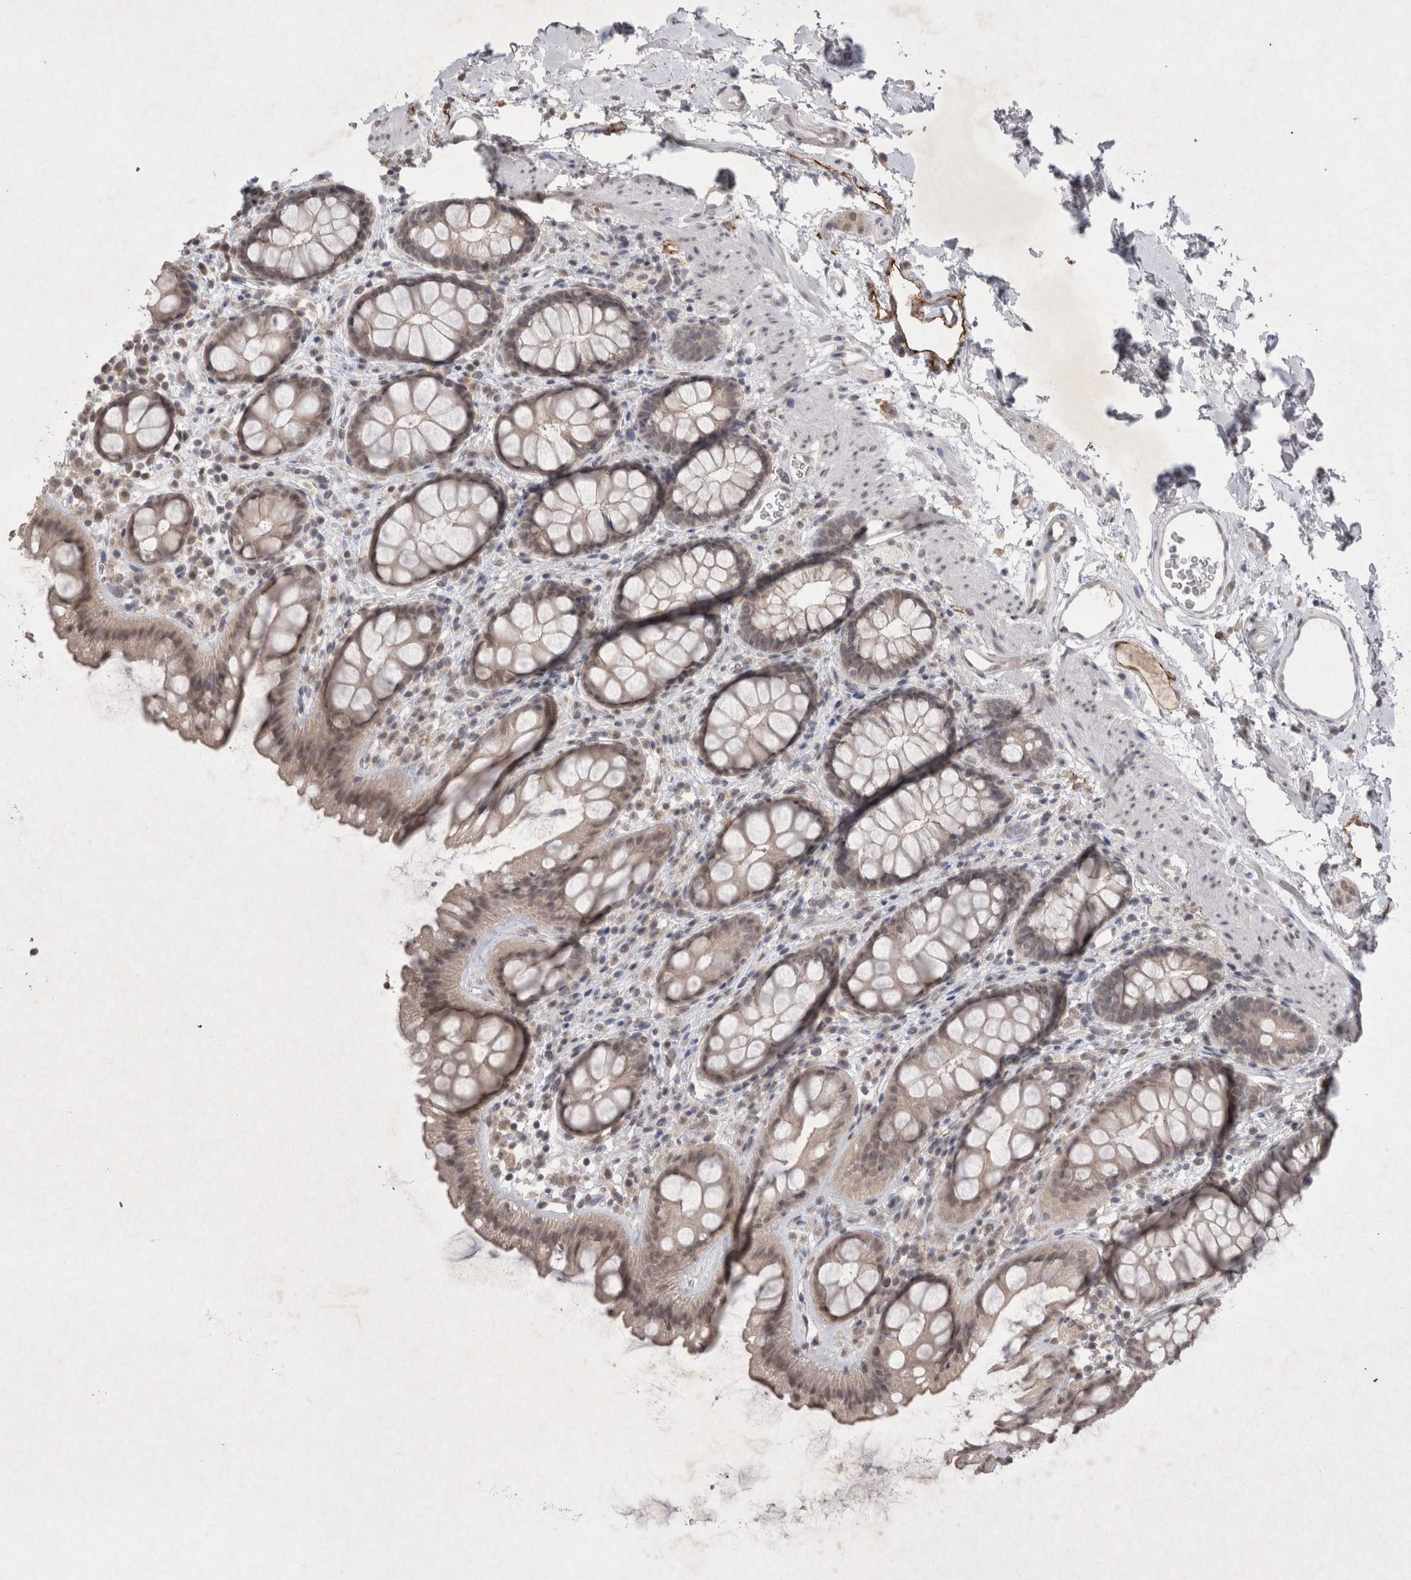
{"staining": {"intensity": "weak", "quantity": "<25%", "location": "cytoplasmic/membranous"}, "tissue": "rectum", "cell_type": "Glandular cells", "image_type": "normal", "snomed": [{"axis": "morphology", "description": "Normal tissue, NOS"}, {"axis": "topography", "description": "Rectum"}], "caption": "The micrograph reveals no significant positivity in glandular cells of rectum. (DAB immunohistochemistry (IHC), high magnification).", "gene": "LYVE1", "patient": {"sex": "female", "age": 65}}